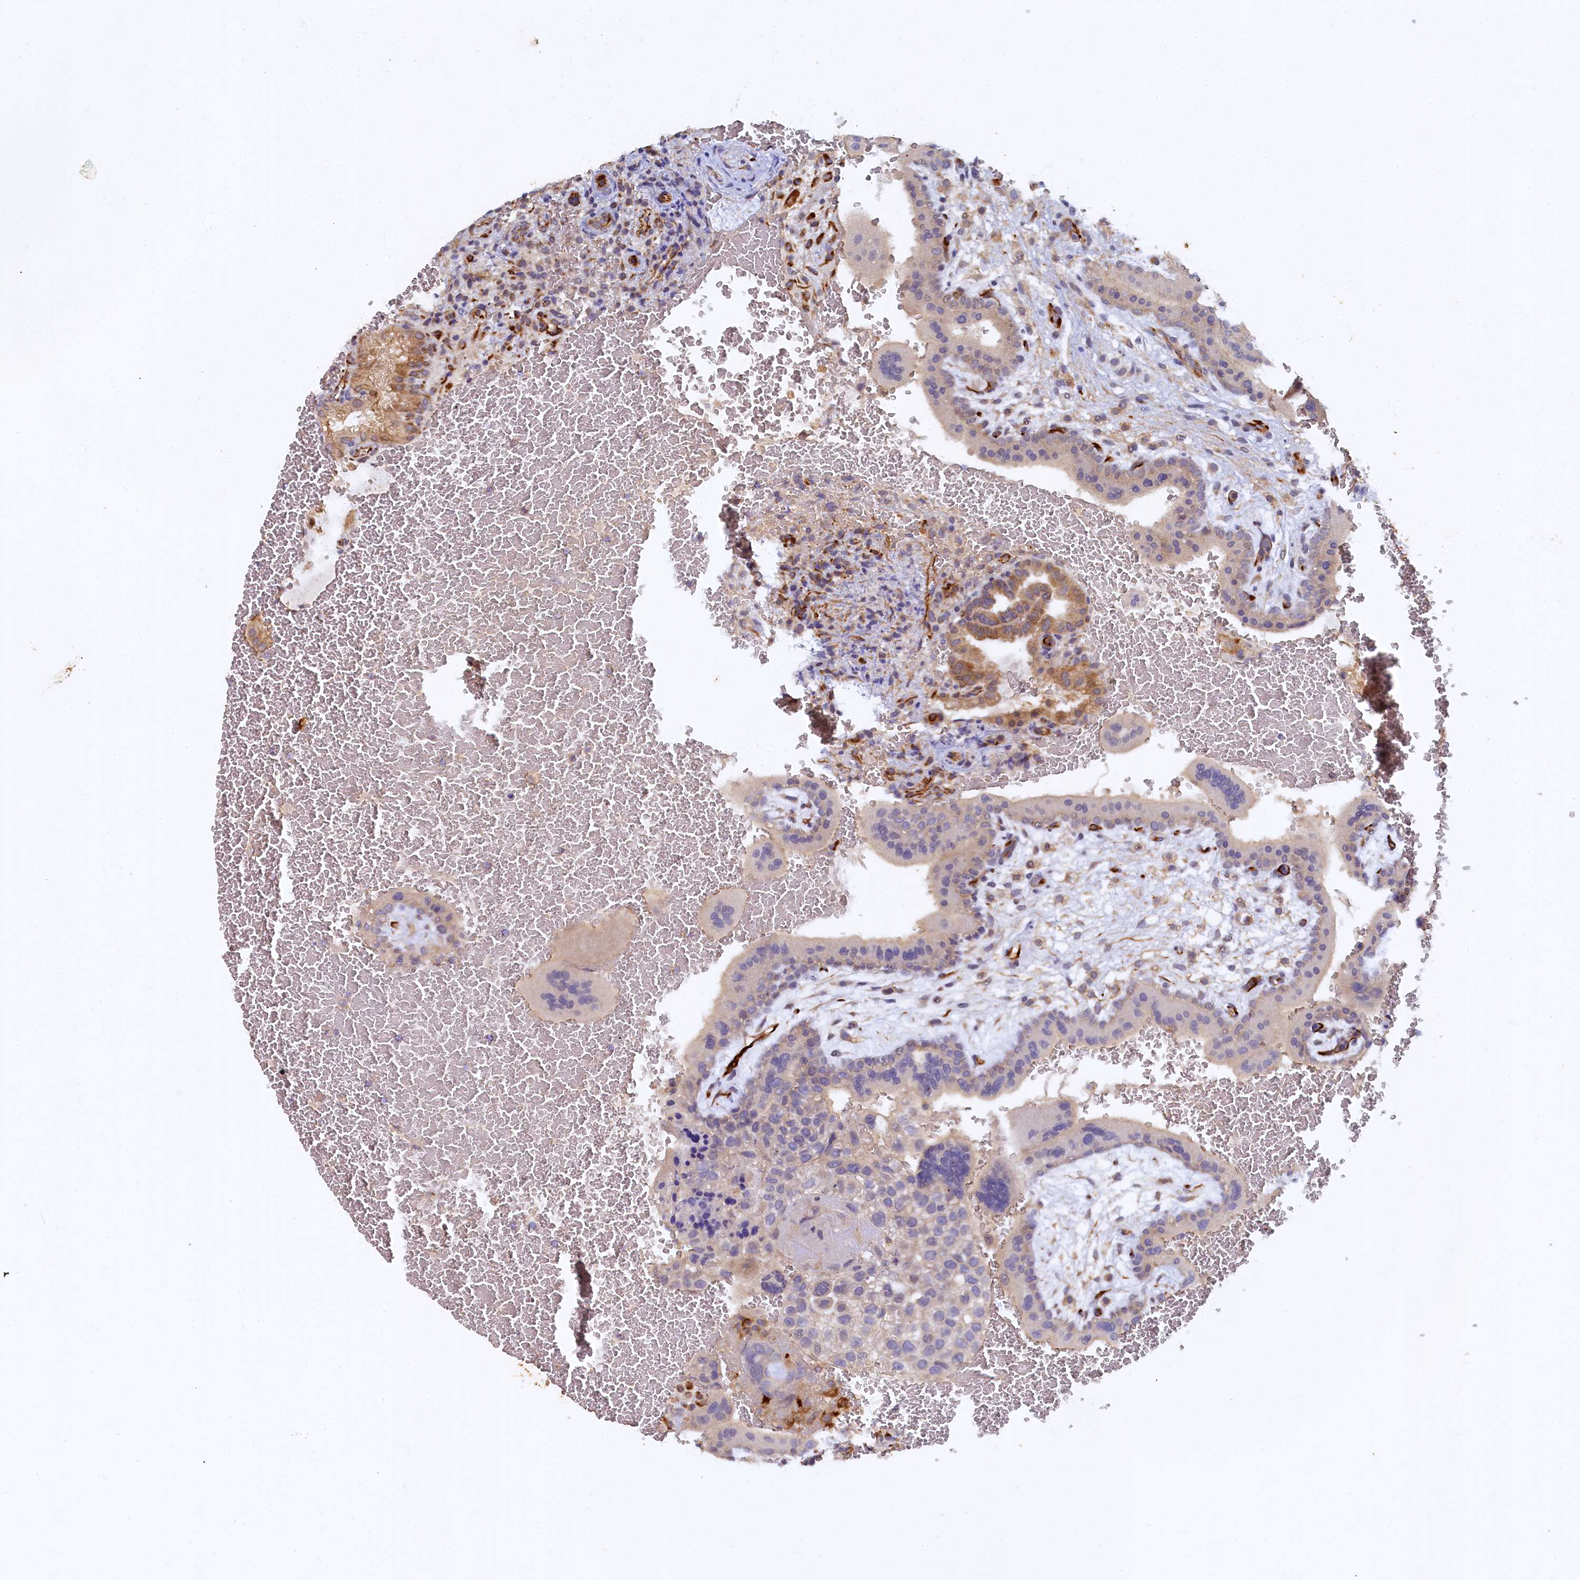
{"staining": {"intensity": "negative", "quantity": "none", "location": "none"}, "tissue": "placenta", "cell_type": "Trophoblastic cells", "image_type": "normal", "snomed": [{"axis": "morphology", "description": "Normal tissue, NOS"}, {"axis": "topography", "description": "Placenta"}], "caption": "Immunohistochemical staining of unremarkable placenta displays no significant staining in trophoblastic cells.", "gene": "ARL11", "patient": {"sex": "female", "age": 35}}